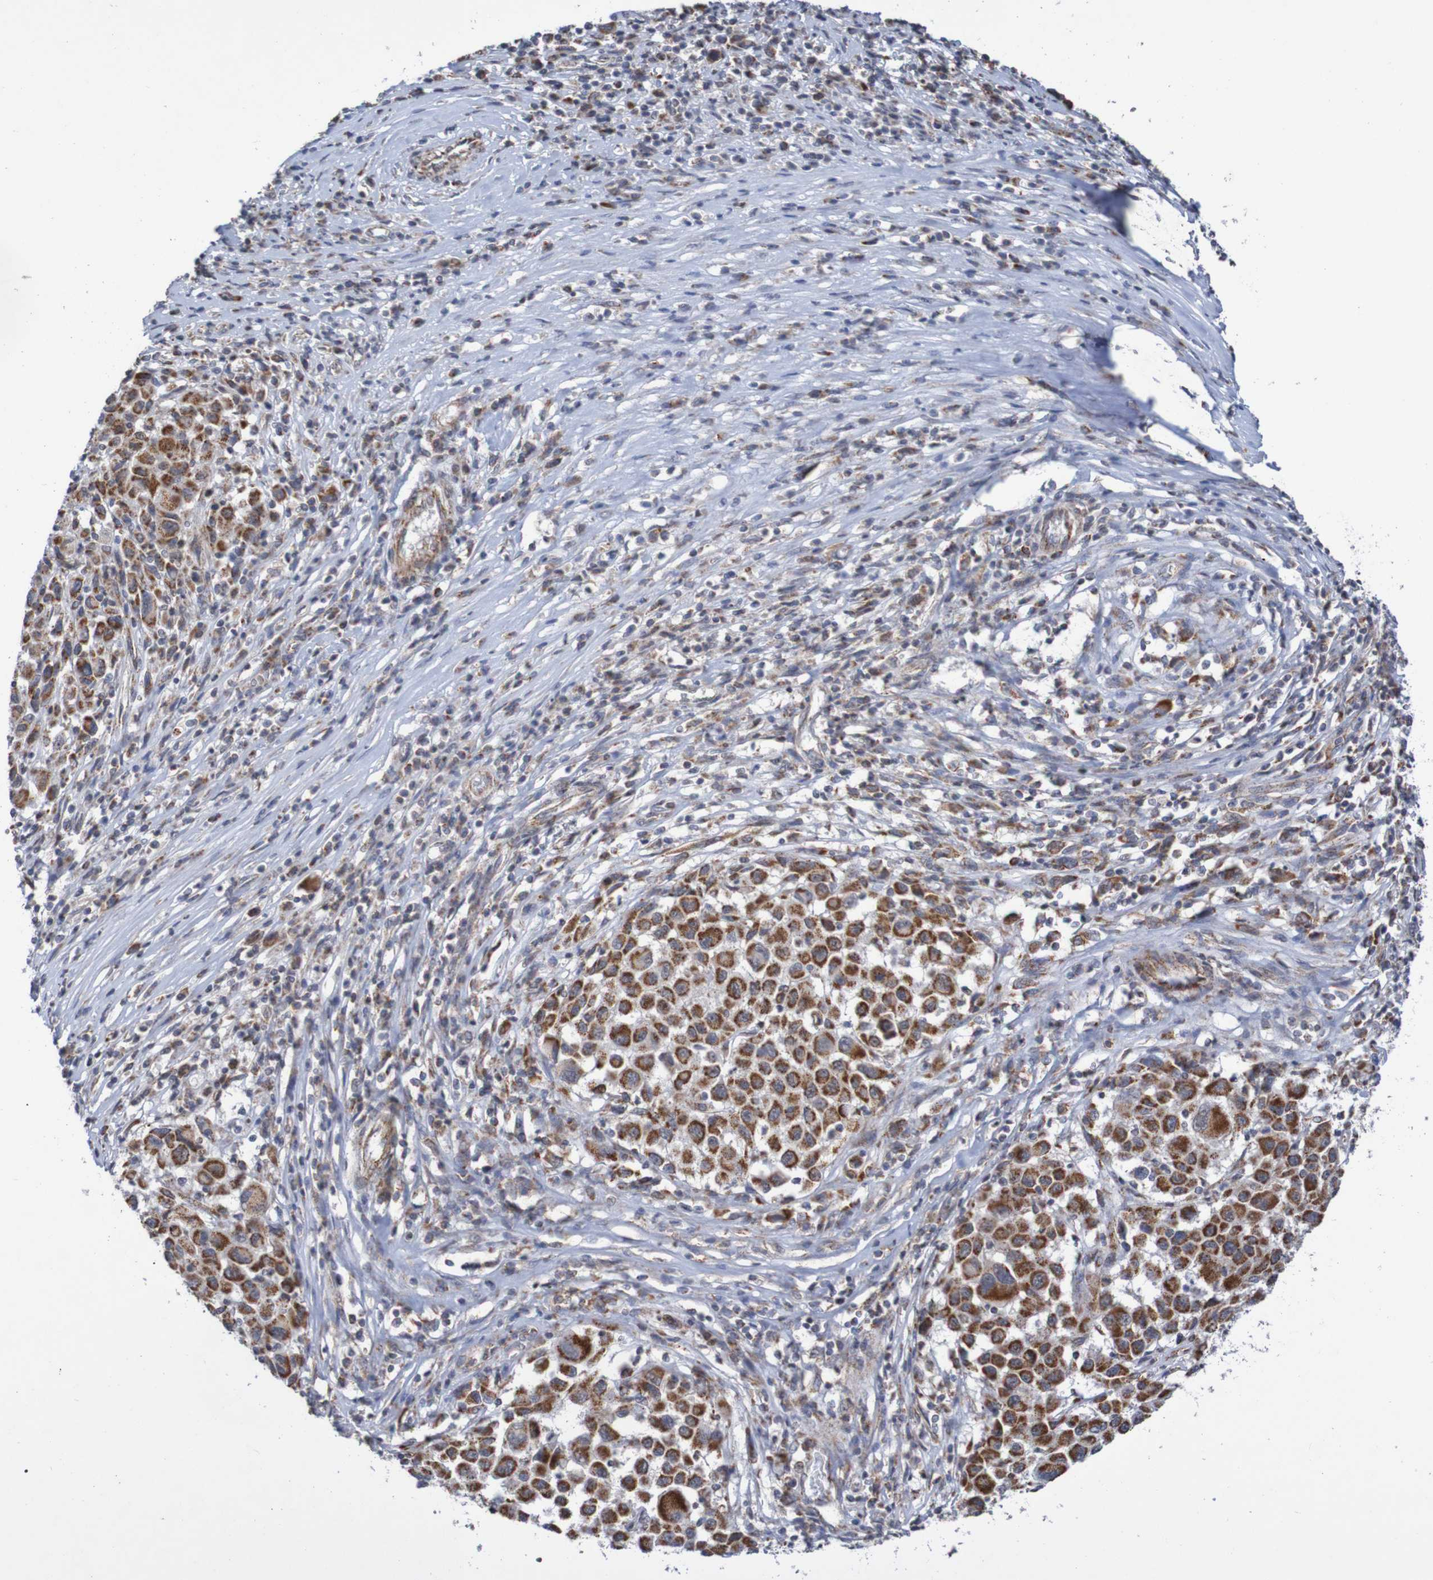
{"staining": {"intensity": "strong", "quantity": ">75%", "location": "cytoplasmic/membranous"}, "tissue": "melanoma", "cell_type": "Tumor cells", "image_type": "cancer", "snomed": [{"axis": "morphology", "description": "Malignant melanoma, Metastatic site"}, {"axis": "topography", "description": "Lymph node"}], "caption": "Immunohistochemistry of melanoma exhibits high levels of strong cytoplasmic/membranous positivity in about >75% of tumor cells. (DAB IHC, brown staining for protein, blue staining for nuclei).", "gene": "DVL1", "patient": {"sex": "male", "age": 61}}